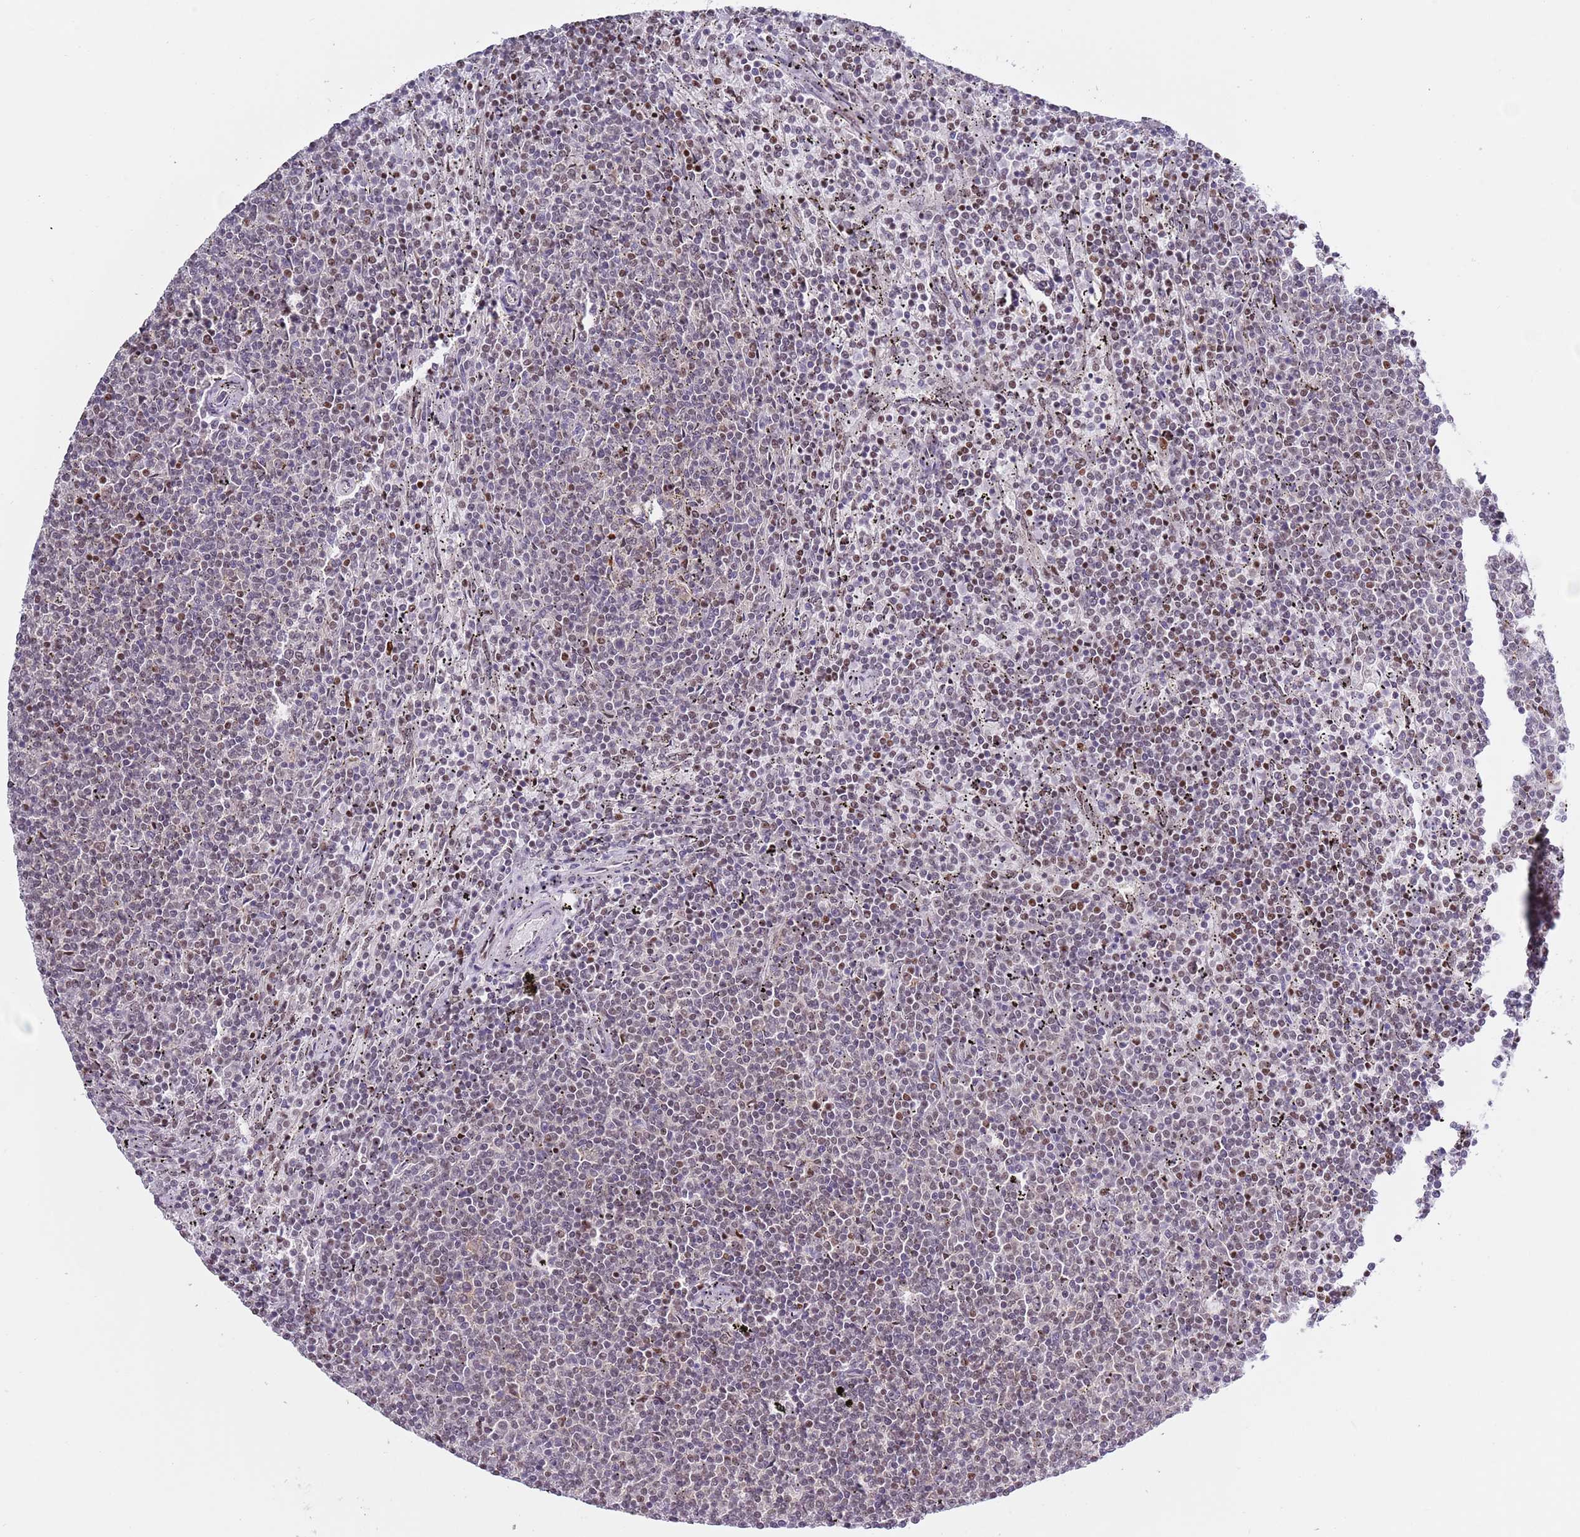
{"staining": {"intensity": "strong", "quantity": "<25%", "location": "nuclear"}, "tissue": "lymphoma", "cell_type": "Tumor cells", "image_type": "cancer", "snomed": [{"axis": "morphology", "description": "Malignant lymphoma, non-Hodgkin's type, Low grade"}, {"axis": "topography", "description": "Spleen"}], "caption": "DAB (3,3'-diaminobenzidine) immunohistochemical staining of human lymphoma displays strong nuclear protein expression in approximately <25% of tumor cells. The staining was performed using DAB (3,3'-diaminobenzidine), with brown indicating positive protein expression. Nuclei are stained blue with hematoxylin.", "gene": "SLC25A32", "patient": {"sex": "female", "age": 50}}